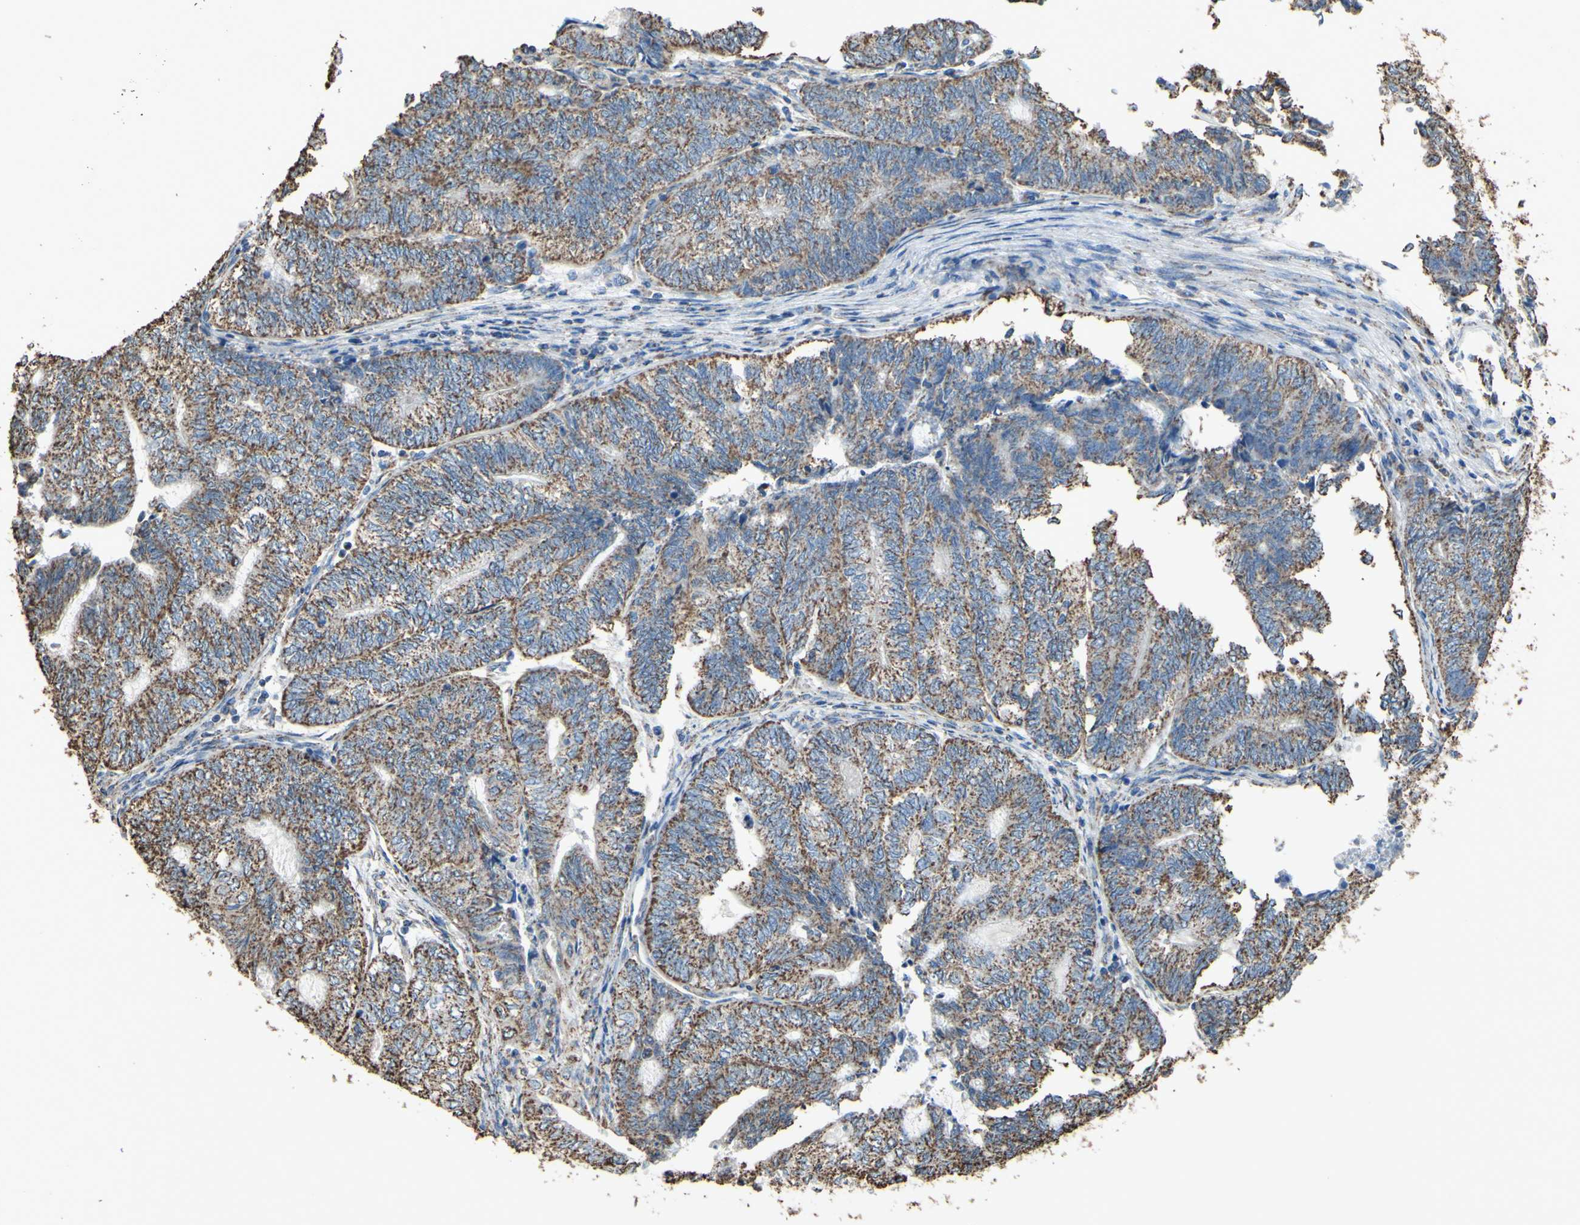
{"staining": {"intensity": "moderate", "quantity": ">75%", "location": "cytoplasmic/membranous"}, "tissue": "endometrial cancer", "cell_type": "Tumor cells", "image_type": "cancer", "snomed": [{"axis": "morphology", "description": "Adenocarcinoma, NOS"}, {"axis": "topography", "description": "Uterus"}, {"axis": "topography", "description": "Endometrium"}], "caption": "The histopathology image reveals immunohistochemical staining of adenocarcinoma (endometrial). There is moderate cytoplasmic/membranous positivity is appreciated in approximately >75% of tumor cells. Ihc stains the protein of interest in brown and the nuclei are stained blue.", "gene": "CMKLR2", "patient": {"sex": "female", "age": 70}}